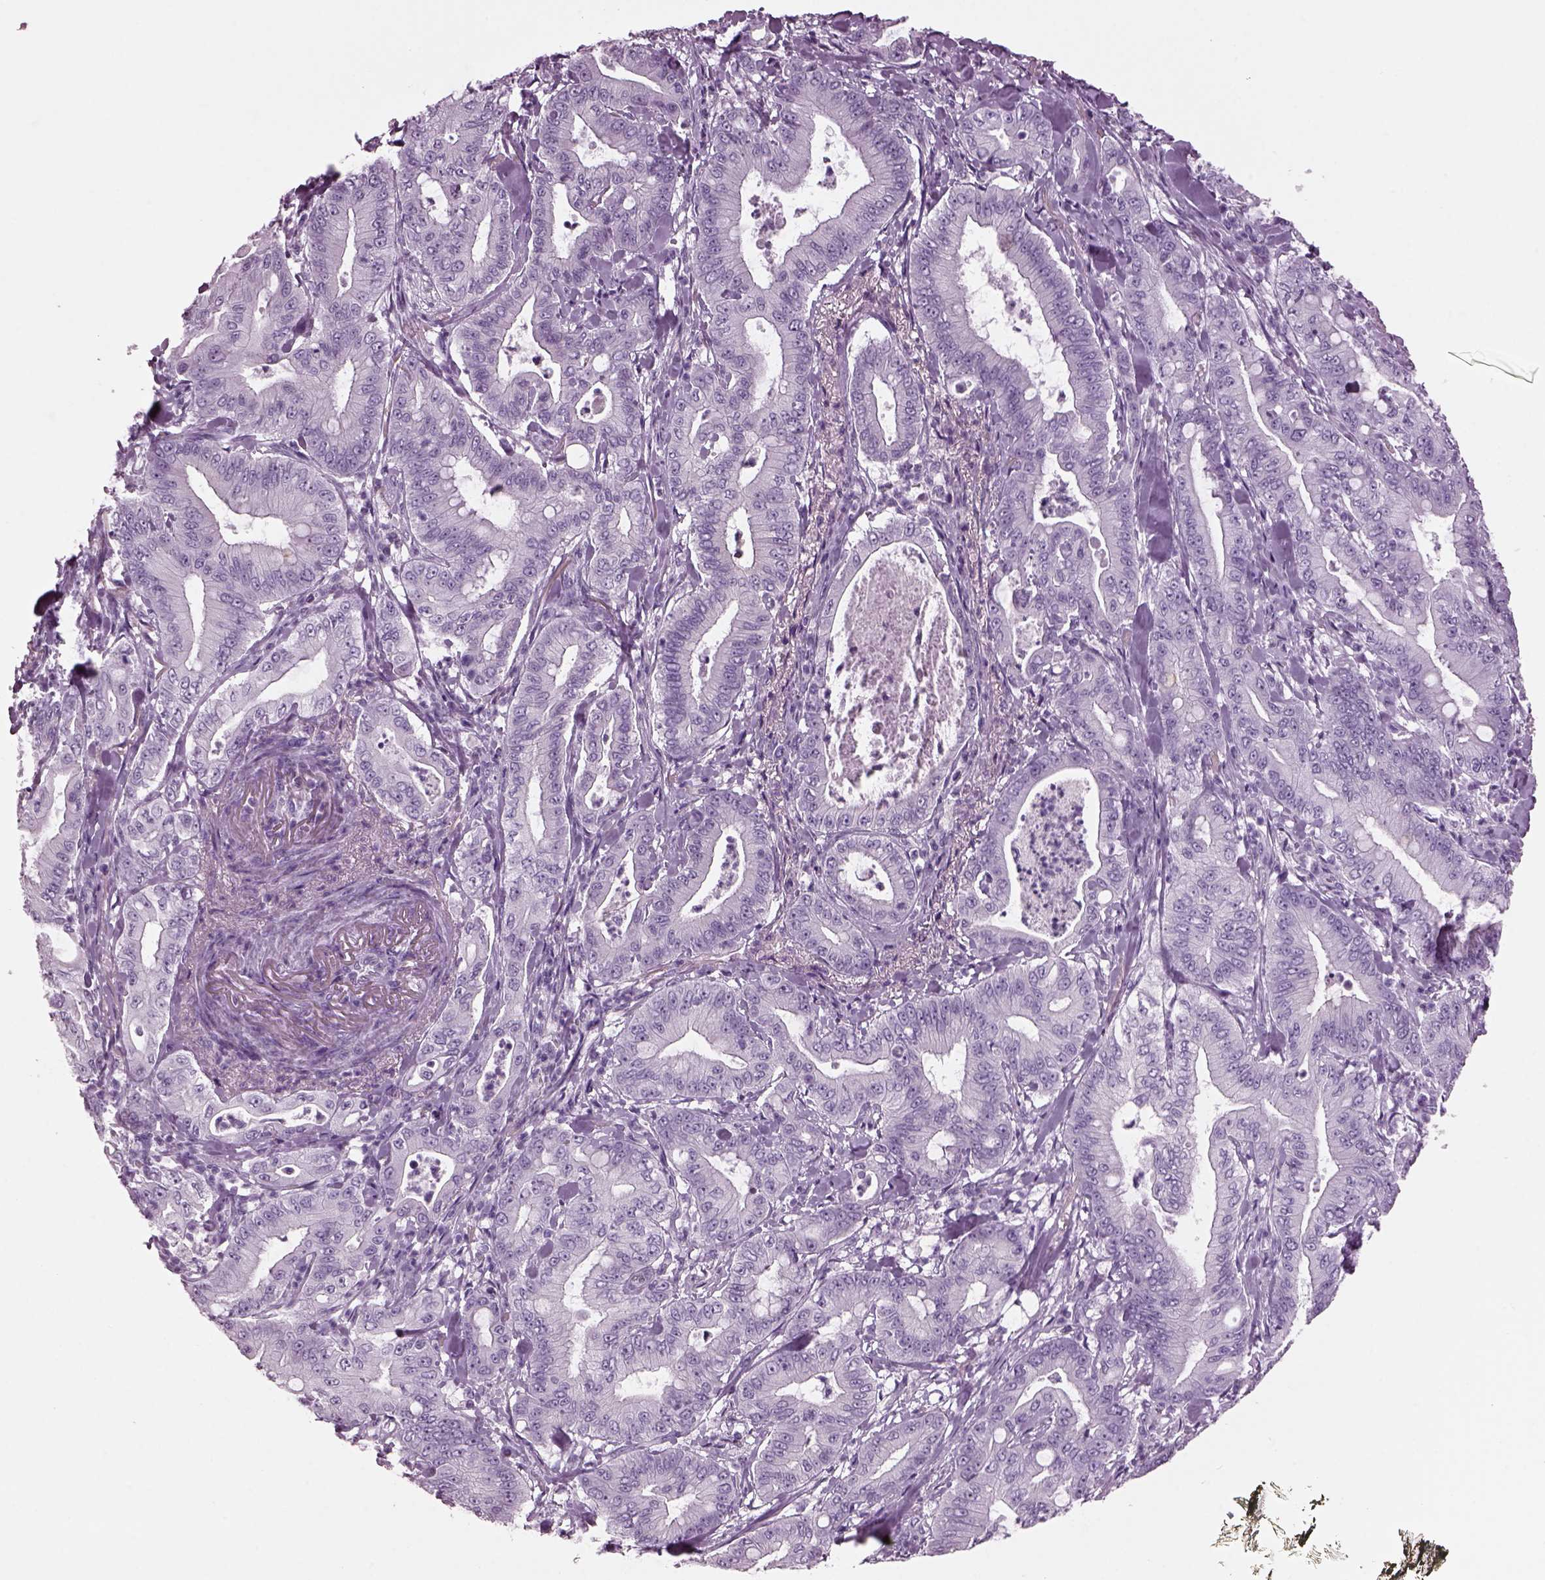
{"staining": {"intensity": "negative", "quantity": "none", "location": "none"}, "tissue": "pancreatic cancer", "cell_type": "Tumor cells", "image_type": "cancer", "snomed": [{"axis": "morphology", "description": "Adenocarcinoma, NOS"}, {"axis": "topography", "description": "Pancreas"}], "caption": "There is no significant staining in tumor cells of pancreatic cancer (adenocarcinoma).", "gene": "KRTAP3-2", "patient": {"sex": "male", "age": 71}}